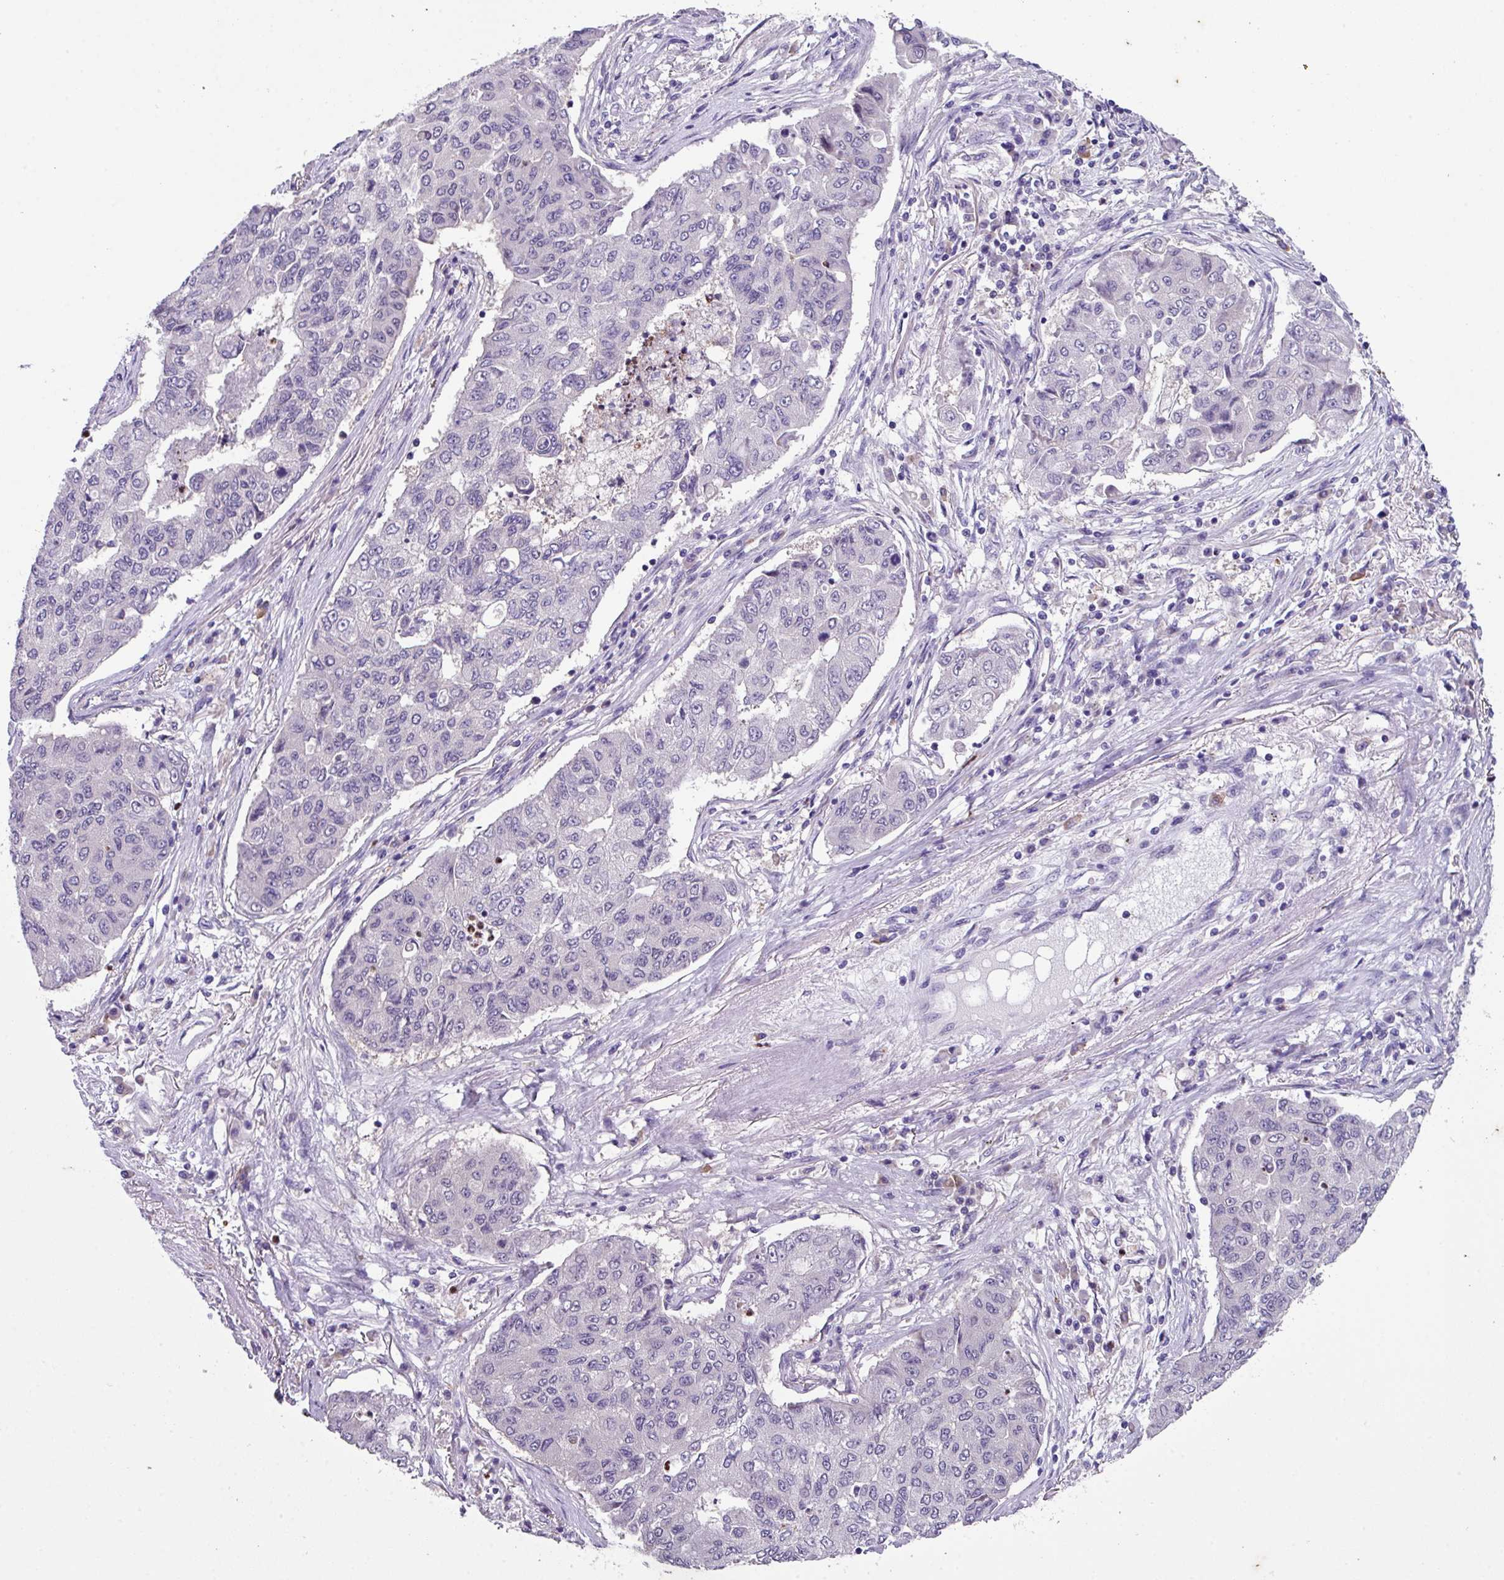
{"staining": {"intensity": "negative", "quantity": "none", "location": "none"}, "tissue": "lung cancer", "cell_type": "Tumor cells", "image_type": "cancer", "snomed": [{"axis": "morphology", "description": "Squamous cell carcinoma, NOS"}, {"axis": "topography", "description": "Lung"}], "caption": "High power microscopy photomicrograph of an immunohistochemistry (IHC) micrograph of squamous cell carcinoma (lung), revealing no significant staining in tumor cells. Brightfield microscopy of immunohistochemistry stained with DAB (brown) and hematoxylin (blue), captured at high magnification.", "gene": "ZFP3", "patient": {"sex": "male", "age": 74}}